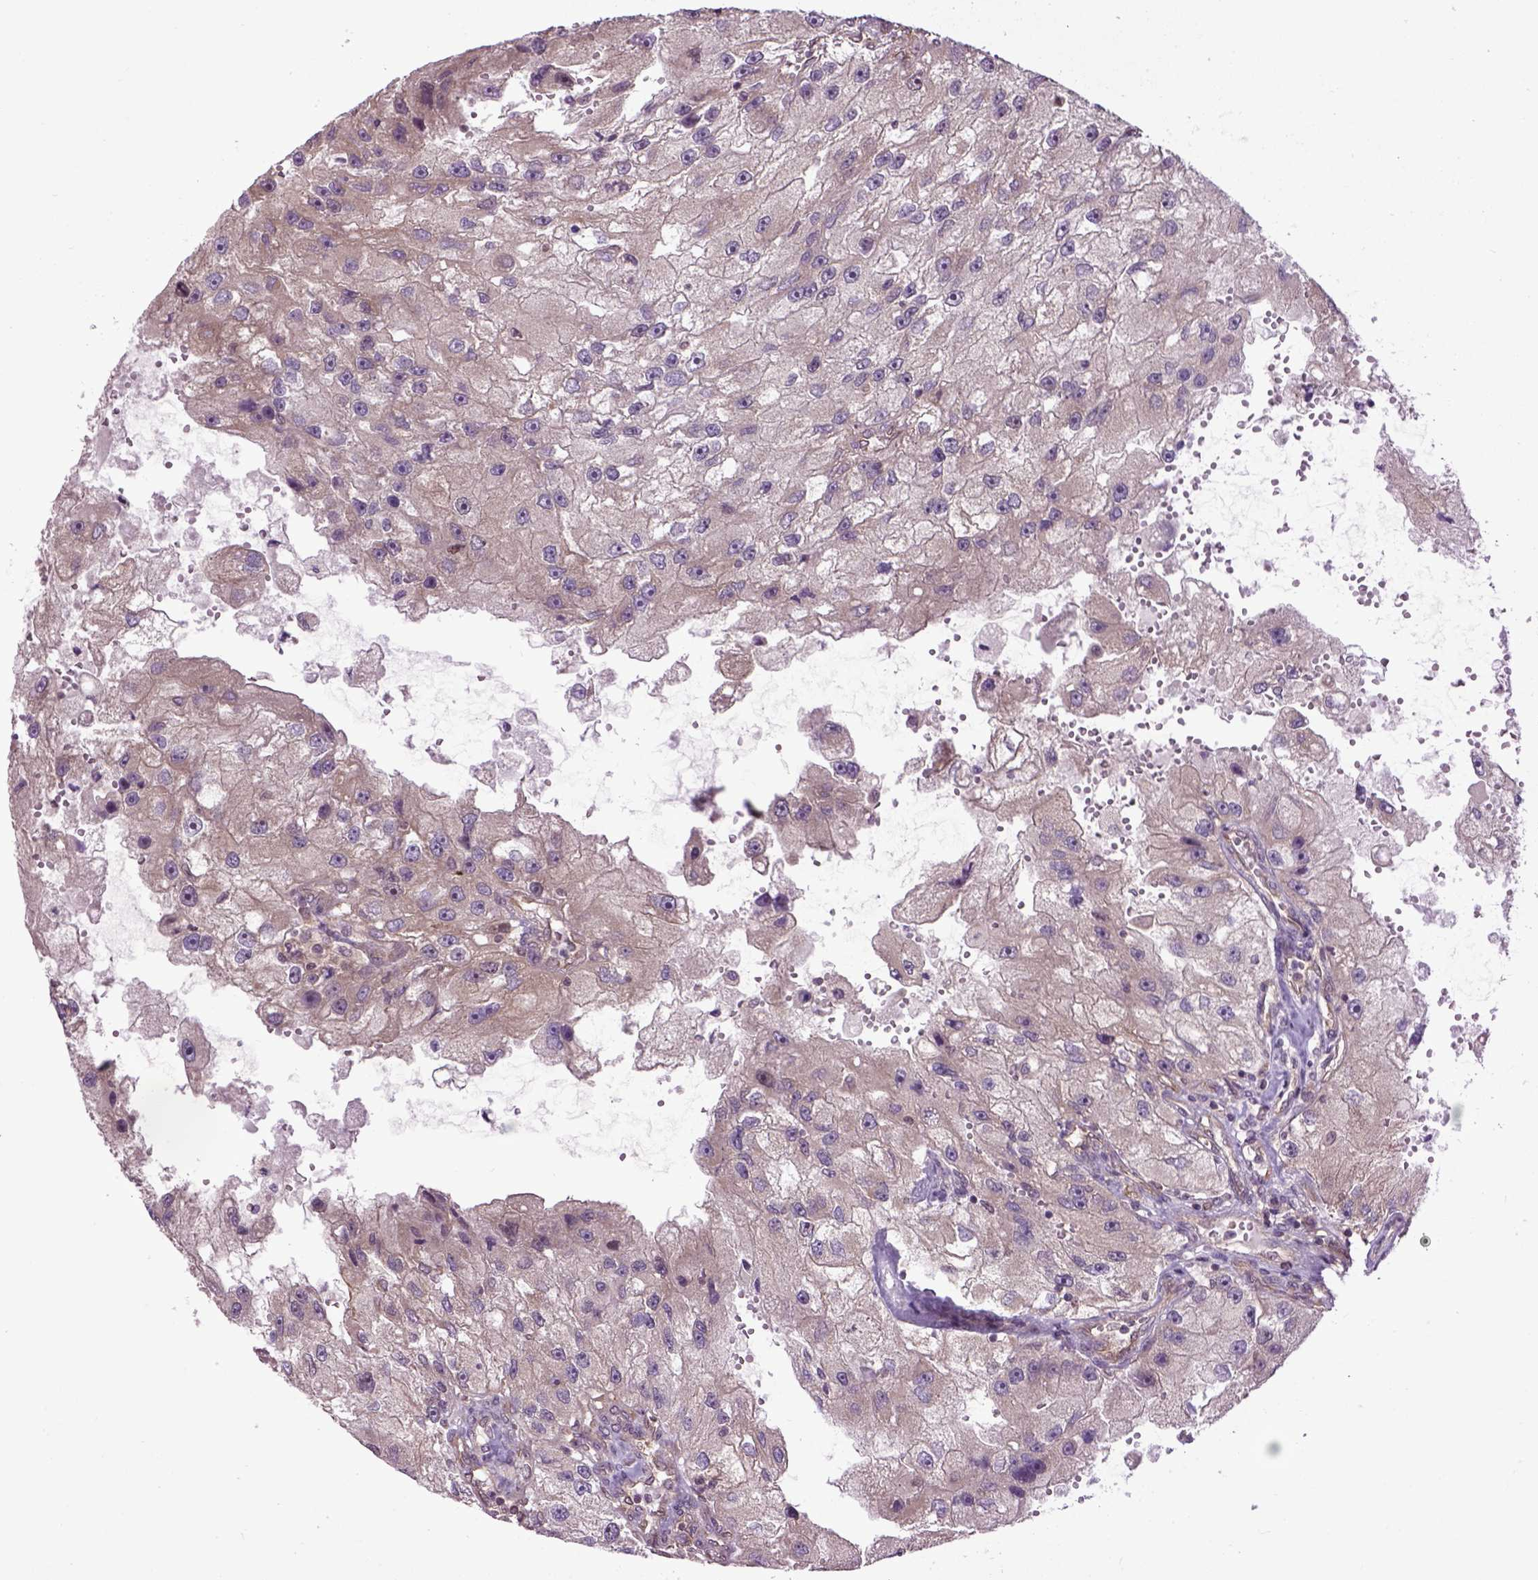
{"staining": {"intensity": "weak", "quantity": ">75%", "location": "cytoplasmic/membranous"}, "tissue": "renal cancer", "cell_type": "Tumor cells", "image_type": "cancer", "snomed": [{"axis": "morphology", "description": "Adenocarcinoma, NOS"}, {"axis": "topography", "description": "Kidney"}], "caption": "Immunohistochemical staining of renal adenocarcinoma shows weak cytoplasmic/membranous protein positivity in approximately >75% of tumor cells.", "gene": "WDR48", "patient": {"sex": "male", "age": 63}}